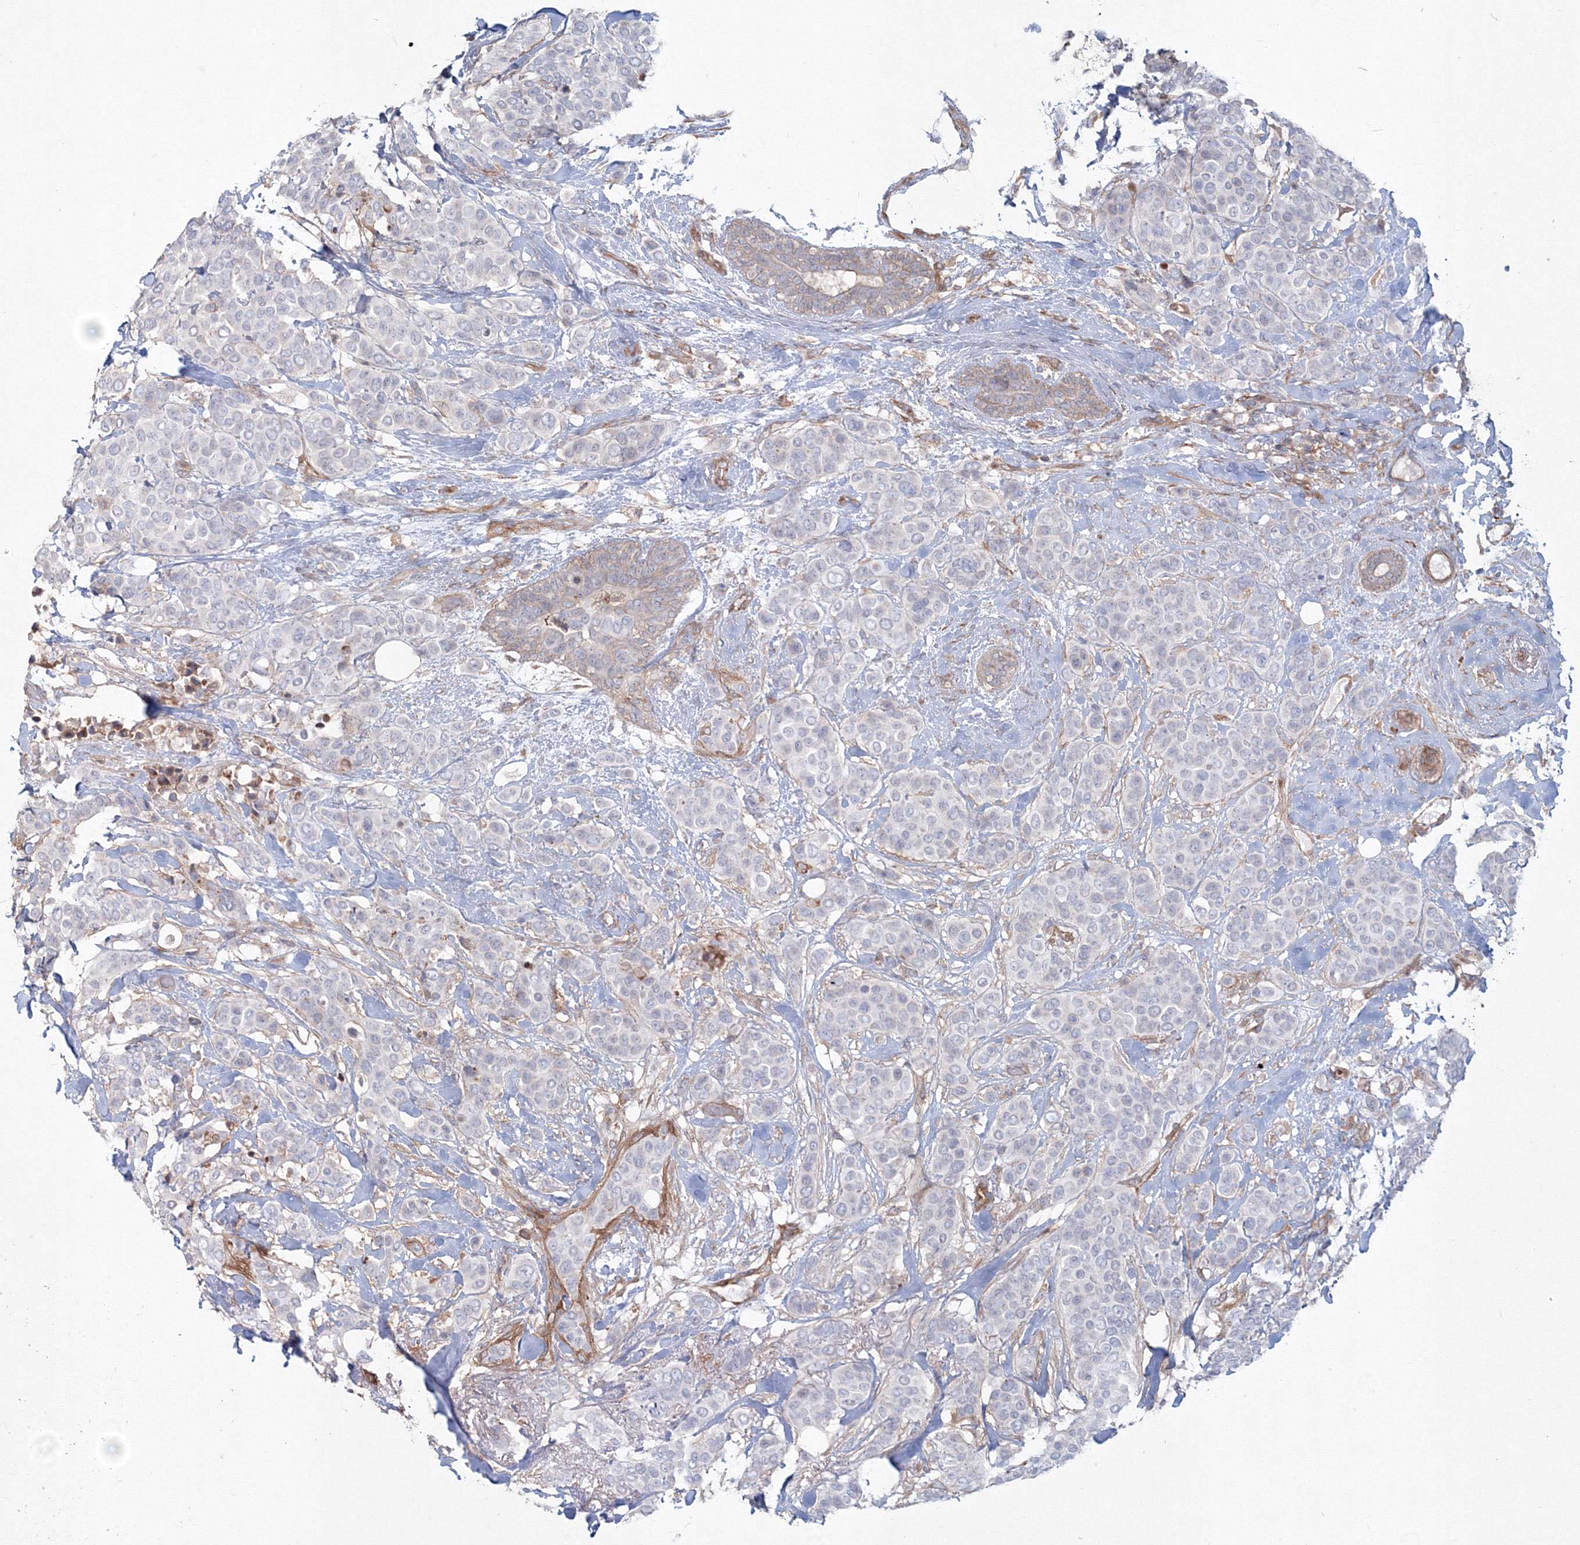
{"staining": {"intensity": "negative", "quantity": "none", "location": "none"}, "tissue": "breast cancer", "cell_type": "Tumor cells", "image_type": "cancer", "snomed": [{"axis": "morphology", "description": "Lobular carcinoma"}, {"axis": "topography", "description": "Breast"}], "caption": "Tumor cells show no significant staining in breast cancer.", "gene": "SH3PXD2A", "patient": {"sex": "female", "age": 51}}